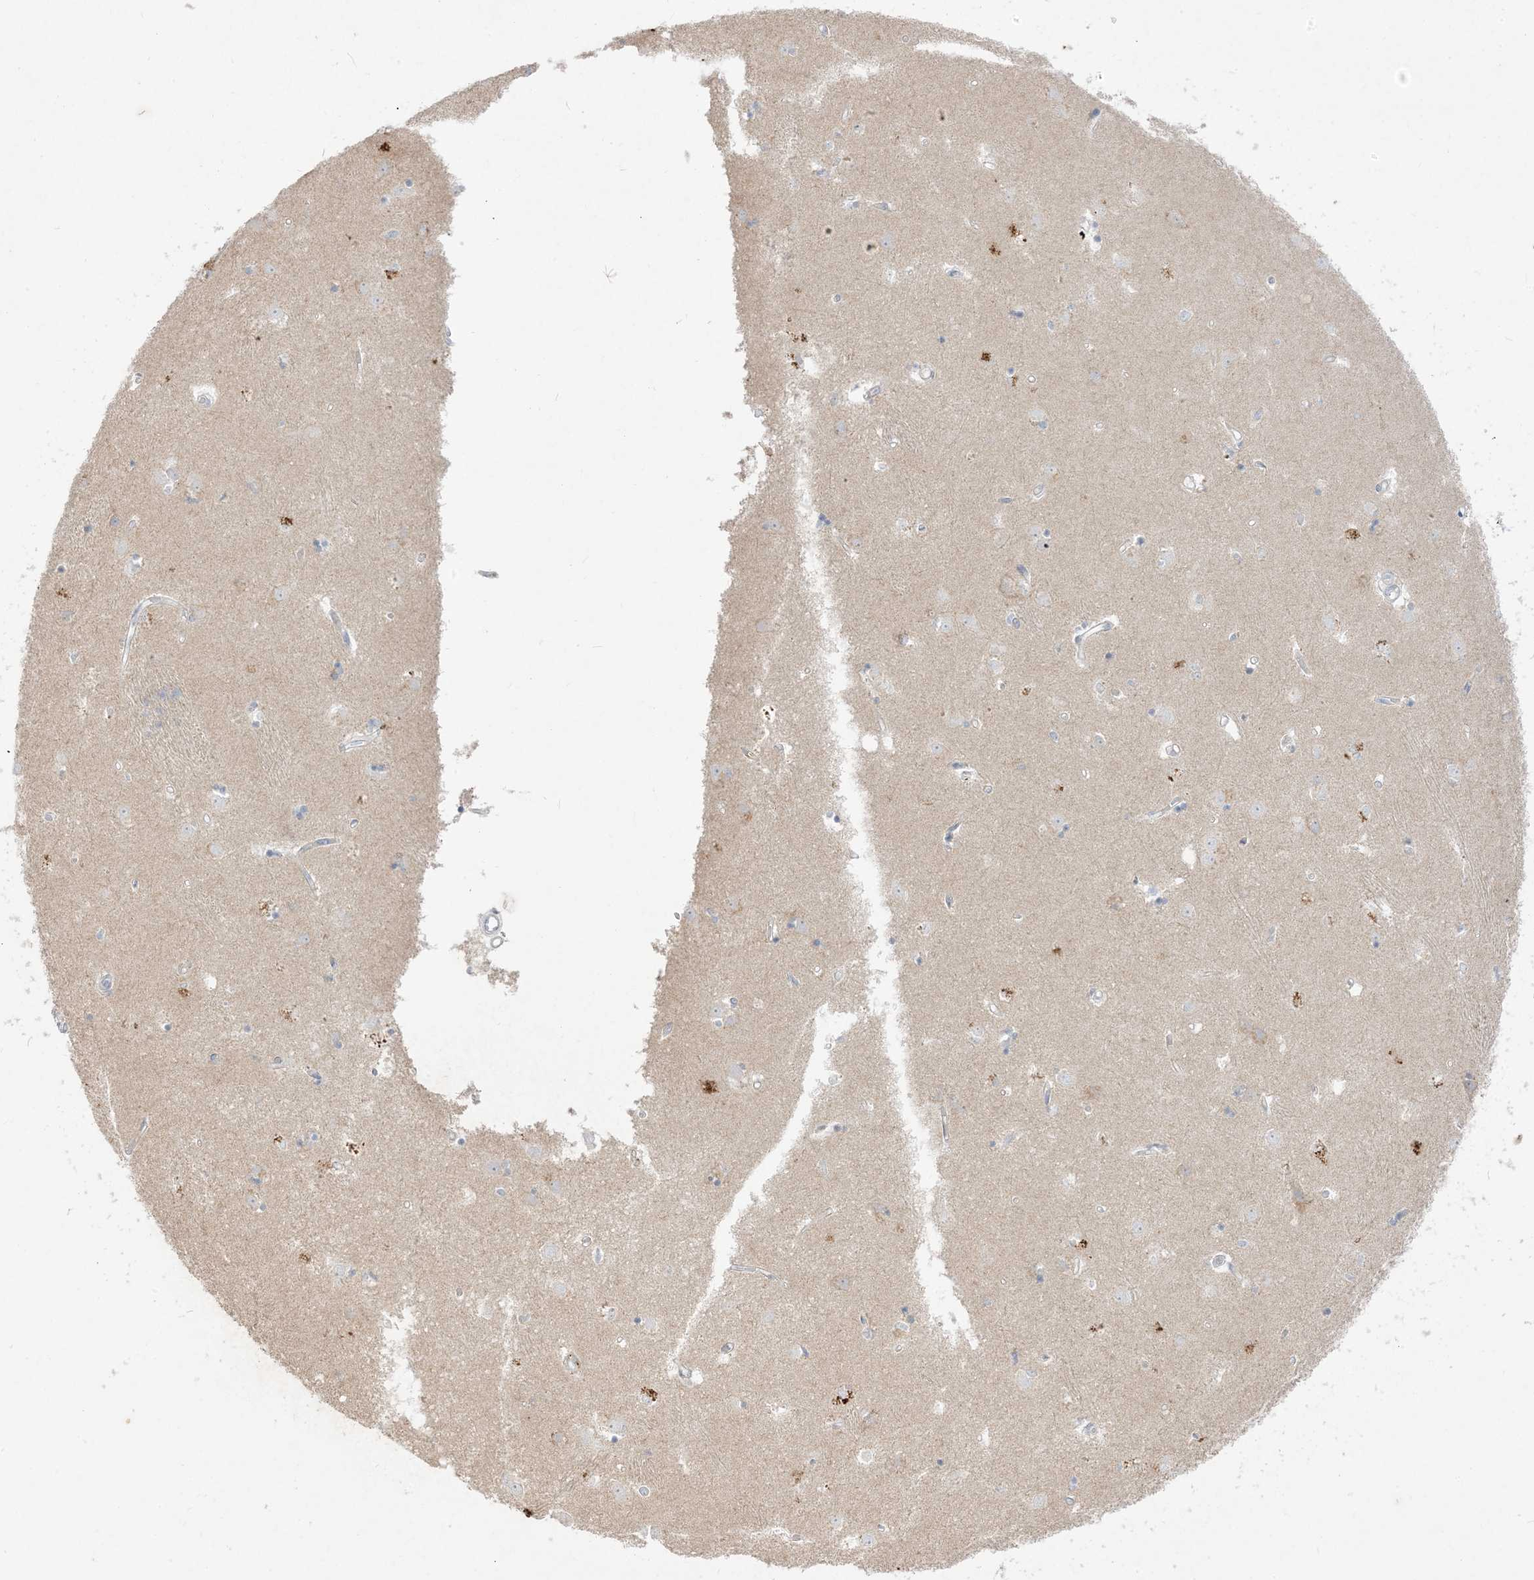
{"staining": {"intensity": "negative", "quantity": "none", "location": "none"}, "tissue": "caudate", "cell_type": "Glial cells", "image_type": "normal", "snomed": [{"axis": "morphology", "description": "Normal tissue, NOS"}, {"axis": "topography", "description": "Lateral ventricle wall"}], "caption": "Immunohistochemical staining of benign caudate shows no significant expression in glial cells. The staining is performed using DAB (3,3'-diaminobenzidine) brown chromogen with nuclei counter-stained in using hematoxylin.", "gene": "LOXL3", "patient": {"sex": "male", "age": 45}}